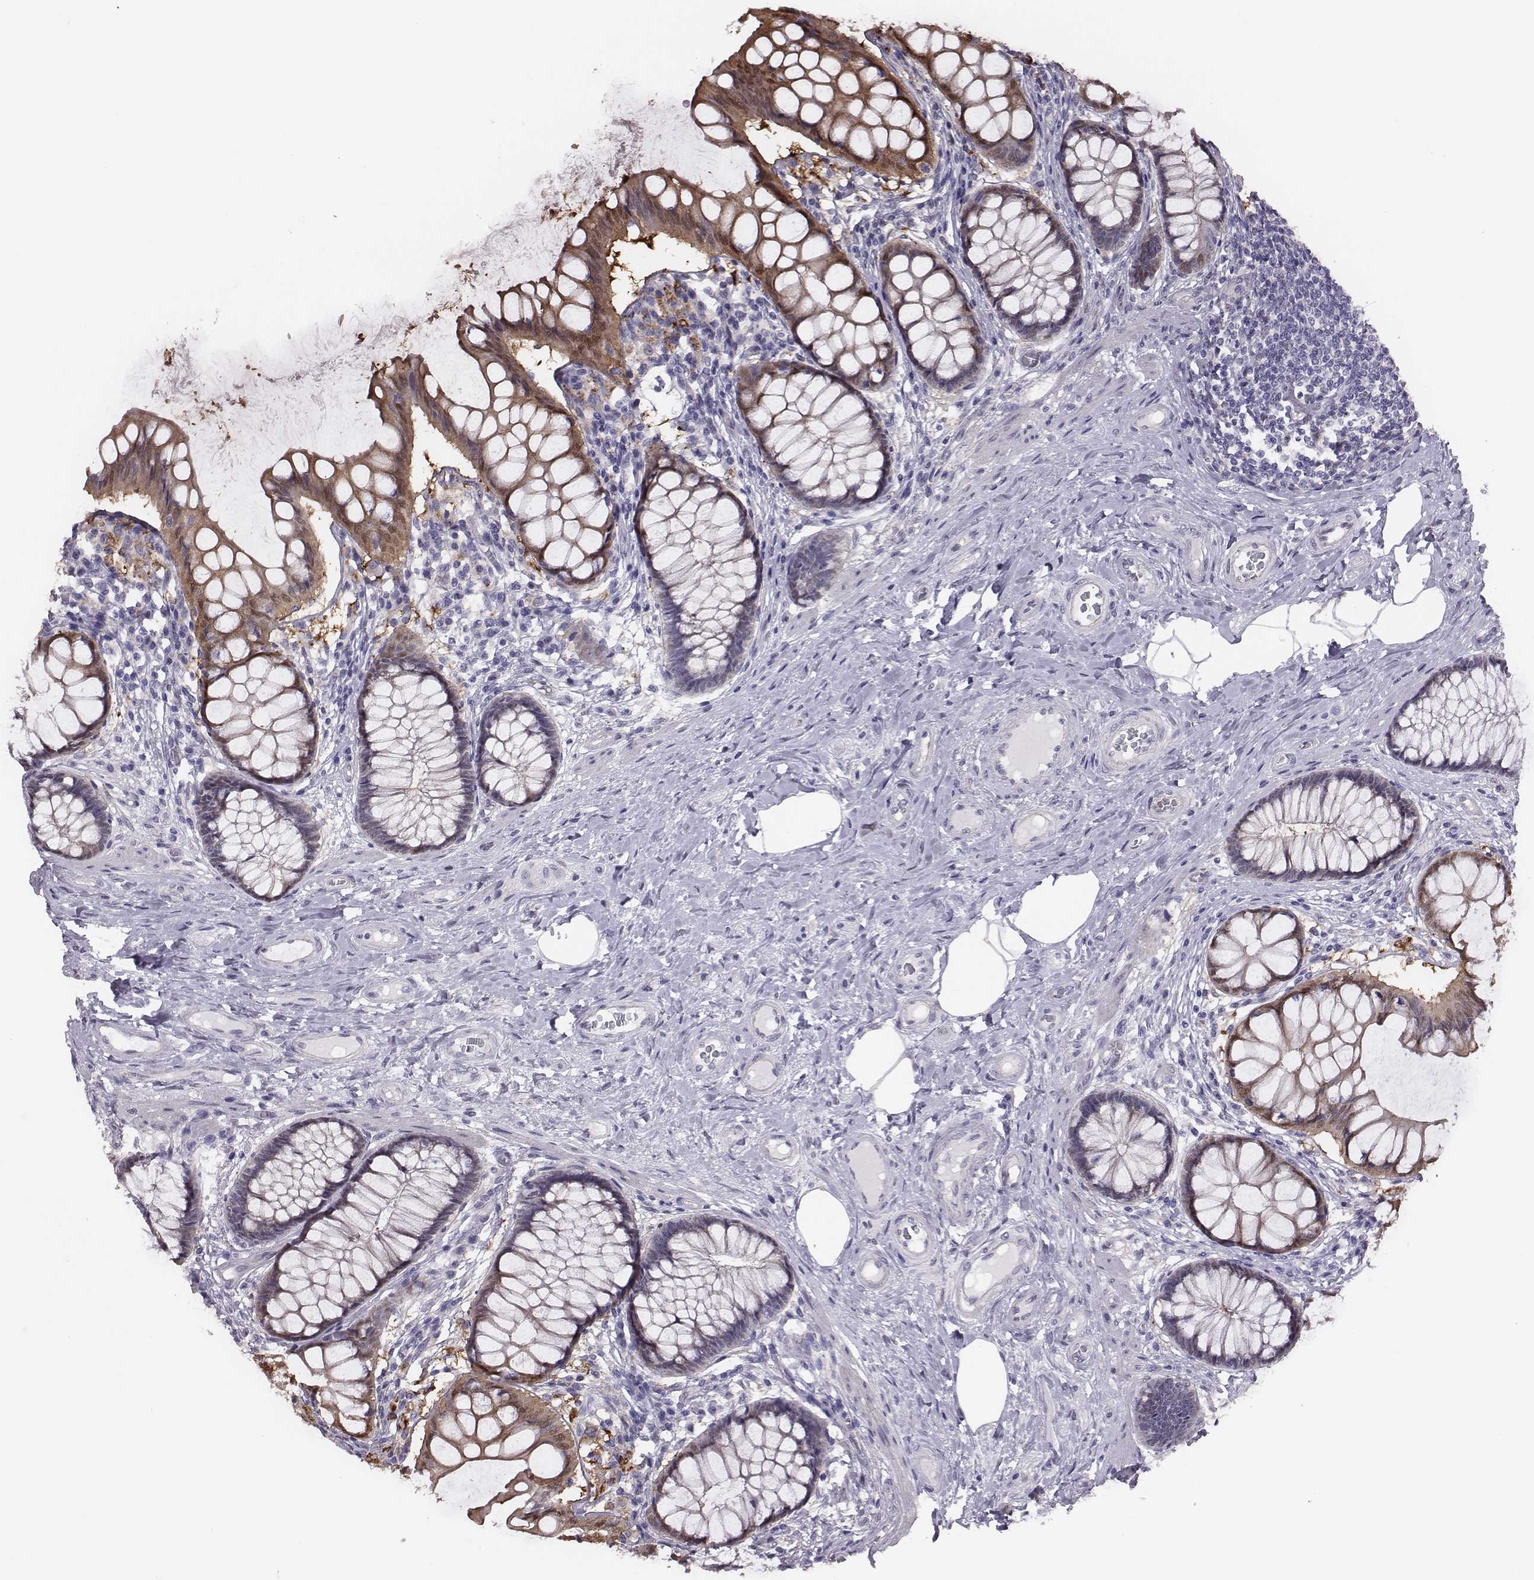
{"staining": {"intensity": "negative", "quantity": "none", "location": "none"}, "tissue": "colon", "cell_type": "Endothelial cells", "image_type": "normal", "snomed": [{"axis": "morphology", "description": "Normal tissue, NOS"}, {"axis": "topography", "description": "Colon"}], "caption": "Protein analysis of benign colon reveals no significant positivity in endothelial cells. The staining is performed using DAB (3,3'-diaminobenzidine) brown chromogen with nuclei counter-stained in using hematoxylin.", "gene": "SCML2", "patient": {"sex": "female", "age": 65}}